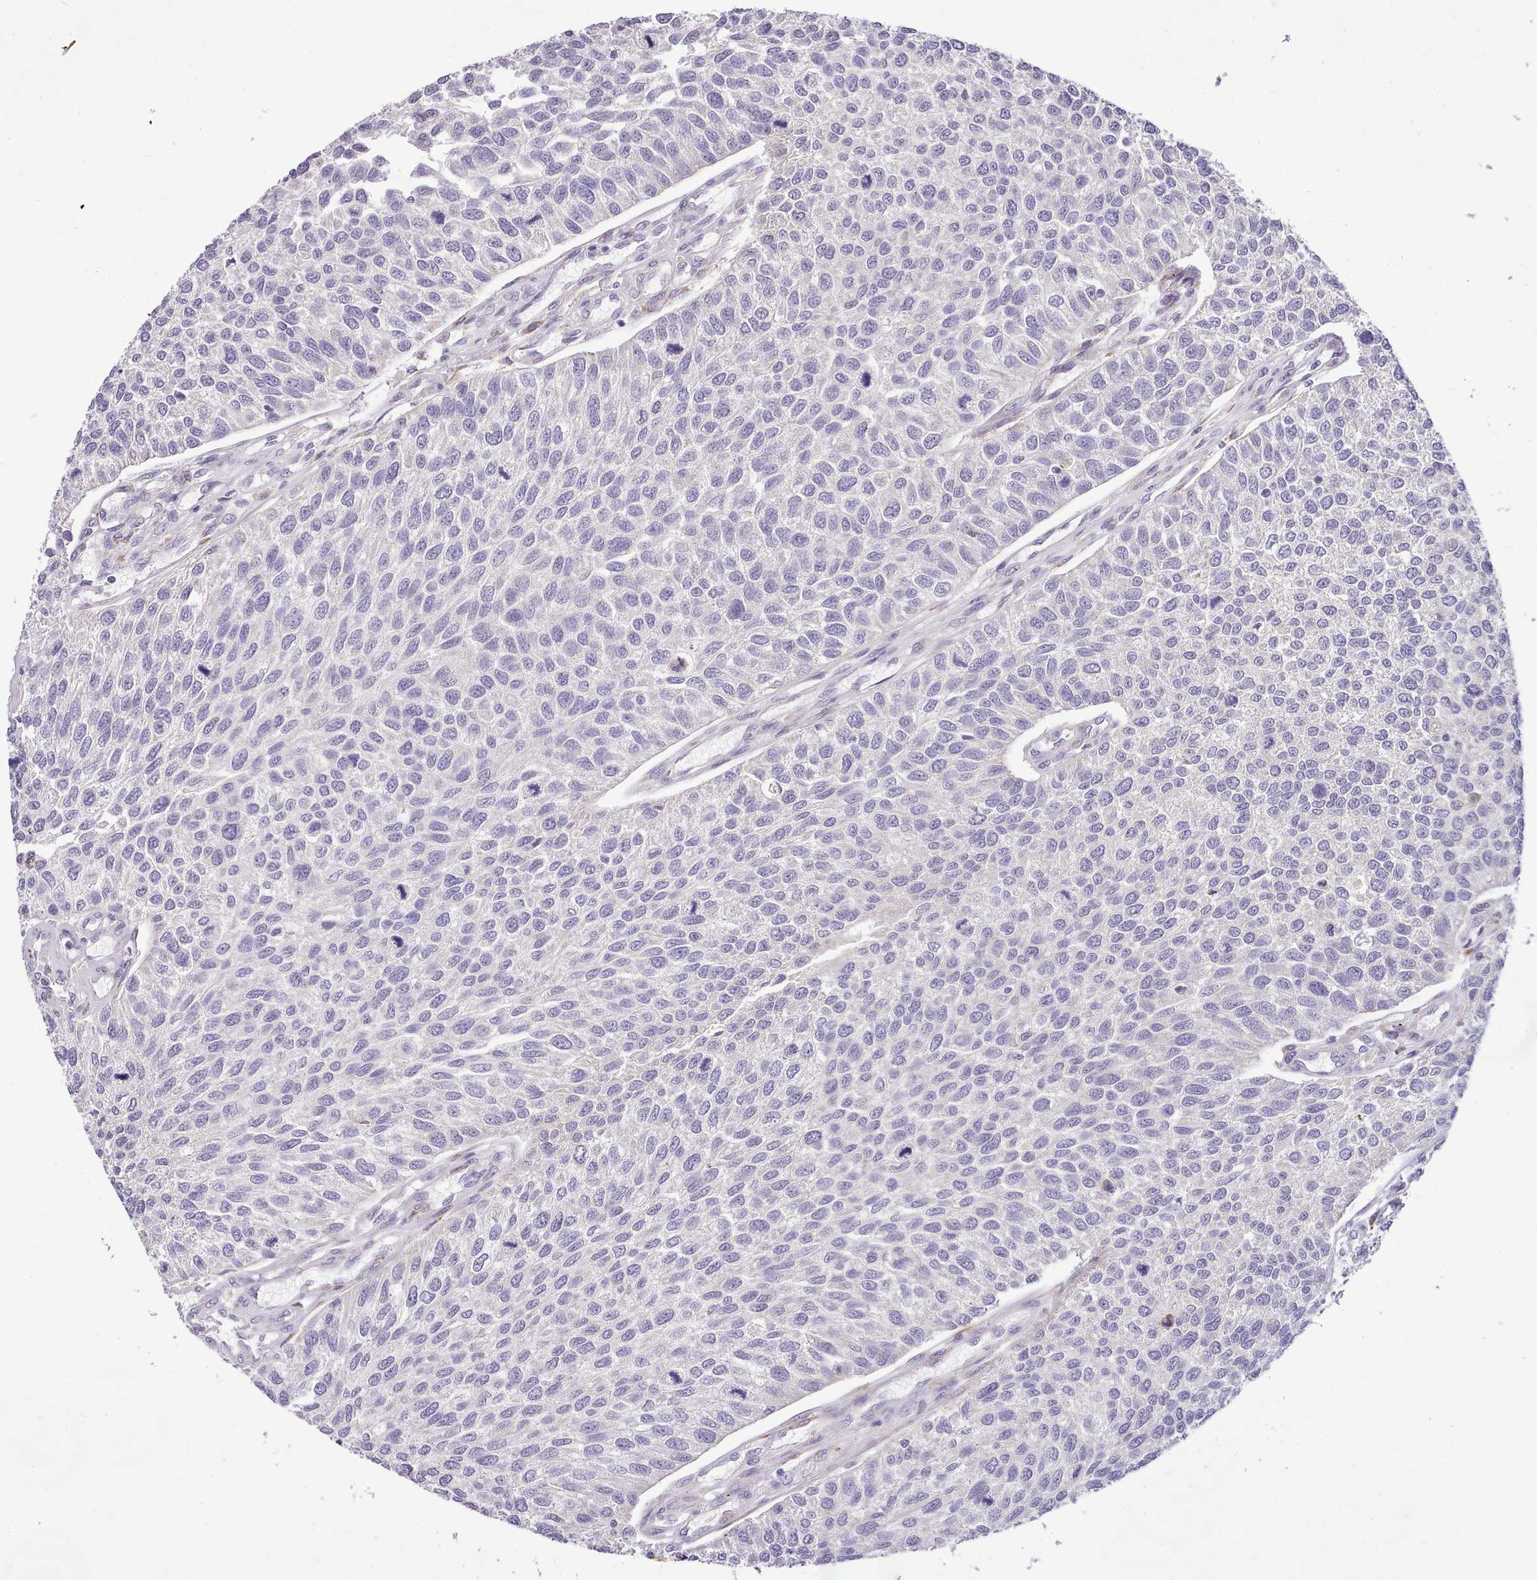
{"staining": {"intensity": "negative", "quantity": "none", "location": "none"}, "tissue": "urothelial cancer", "cell_type": "Tumor cells", "image_type": "cancer", "snomed": [{"axis": "morphology", "description": "Urothelial carcinoma, NOS"}, {"axis": "topography", "description": "Urinary bladder"}], "caption": "Image shows no significant protein staining in tumor cells of urothelial cancer. (DAB (3,3'-diaminobenzidine) immunohistochemistry (IHC) visualized using brightfield microscopy, high magnification).", "gene": "FAM83E", "patient": {"sex": "male", "age": 55}}